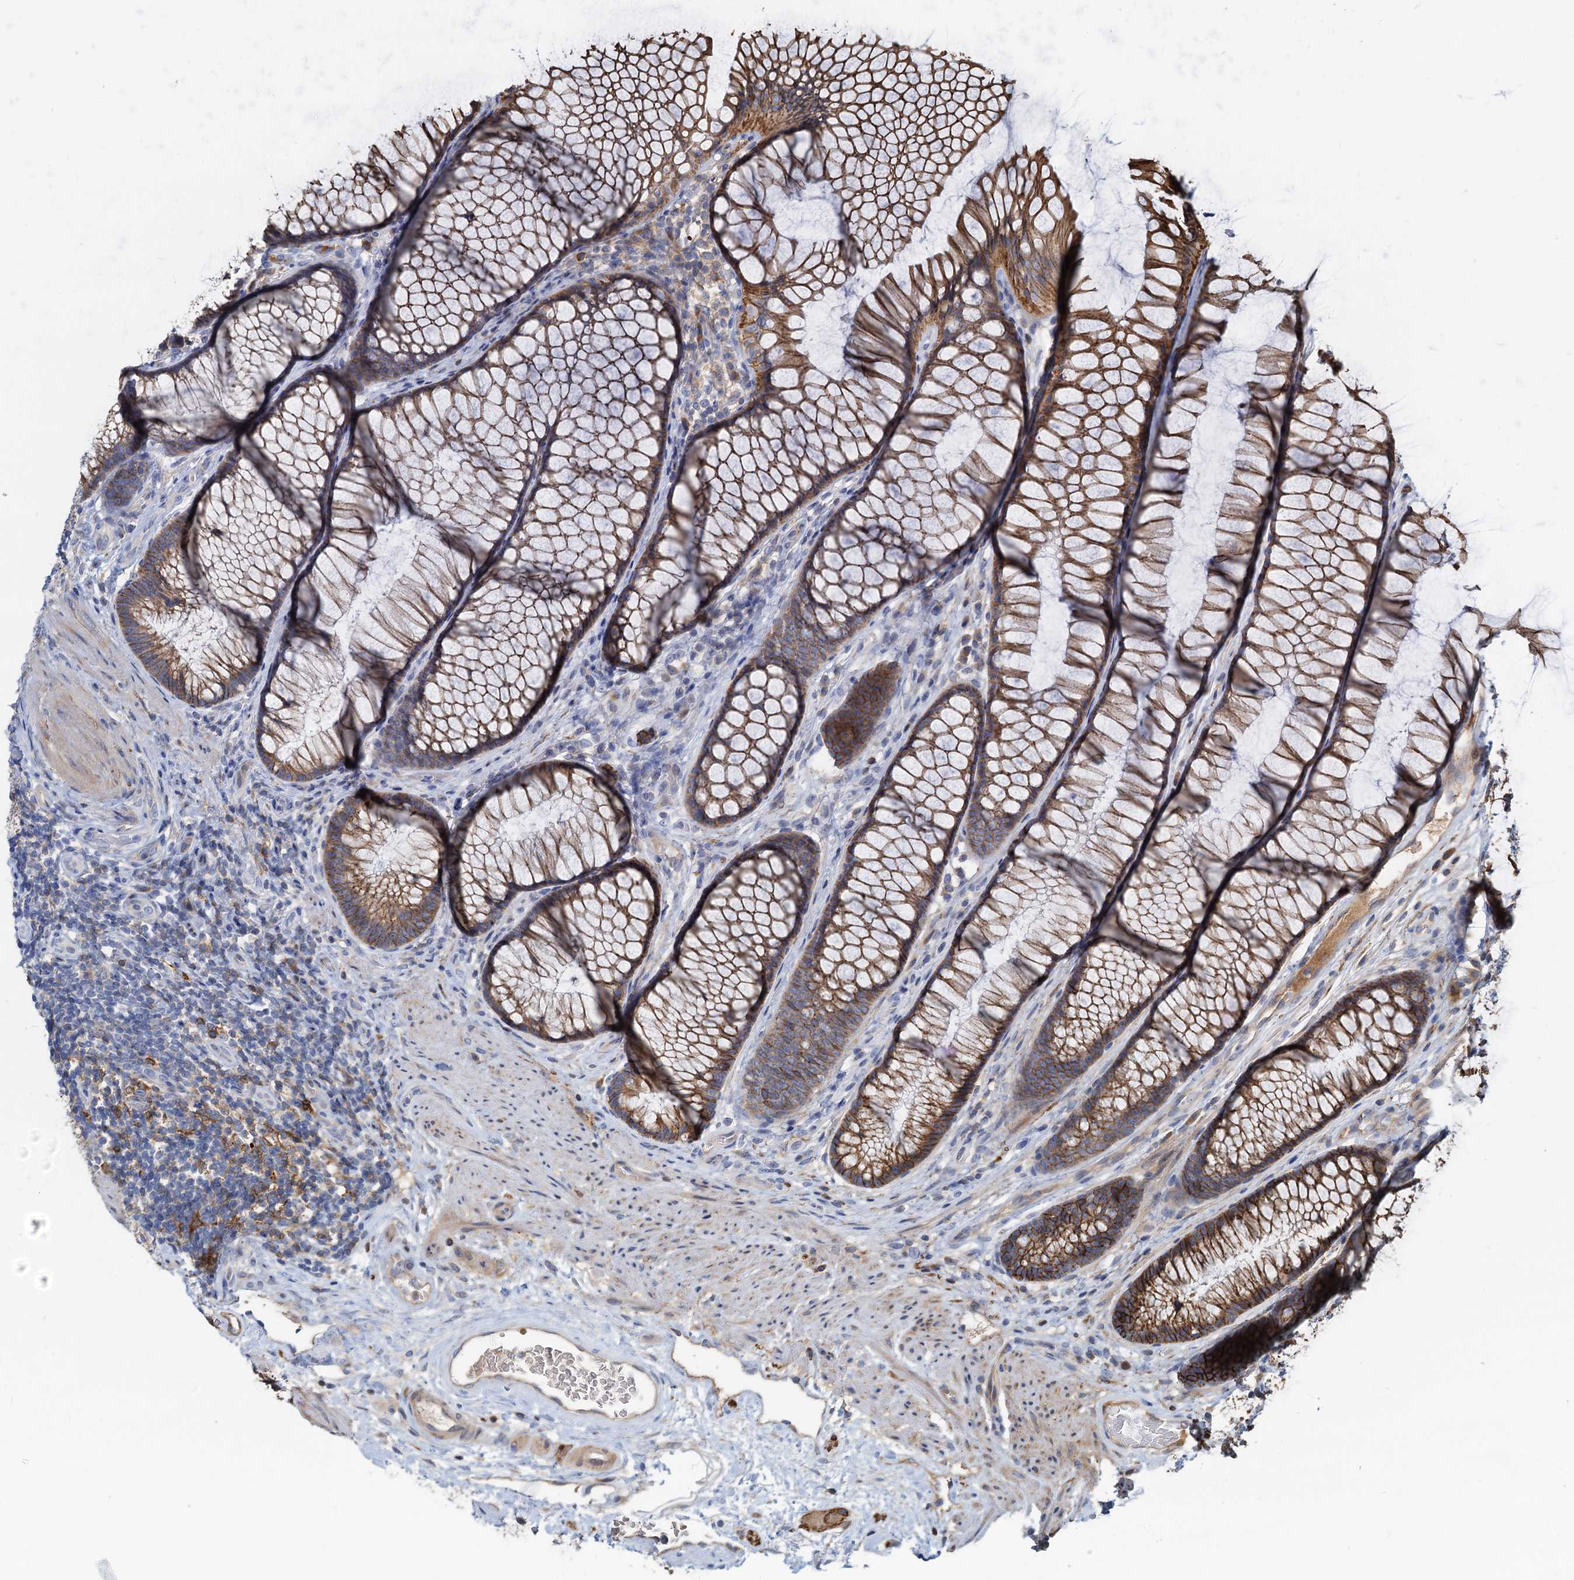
{"staining": {"intensity": "weak", "quantity": "25%-75%", "location": "cytoplasmic/membranous"}, "tissue": "colon", "cell_type": "Endothelial cells", "image_type": "normal", "snomed": [{"axis": "morphology", "description": "Normal tissue, NOS"}, {"axis": "topography", "description": "Colon"}], "caption": "A micrograph of colon stained for a protein demonstrates weak cytoplasmic/membranous brown staining in endothelial cells. (Stains: DAB (3,3'-diaminobenzidine) in brown, nuclei in blue, Microscopy: brightfield microscopy at high magnification).", "gene": "LNX2", "patient": {"sex": "female", "age": 82}}